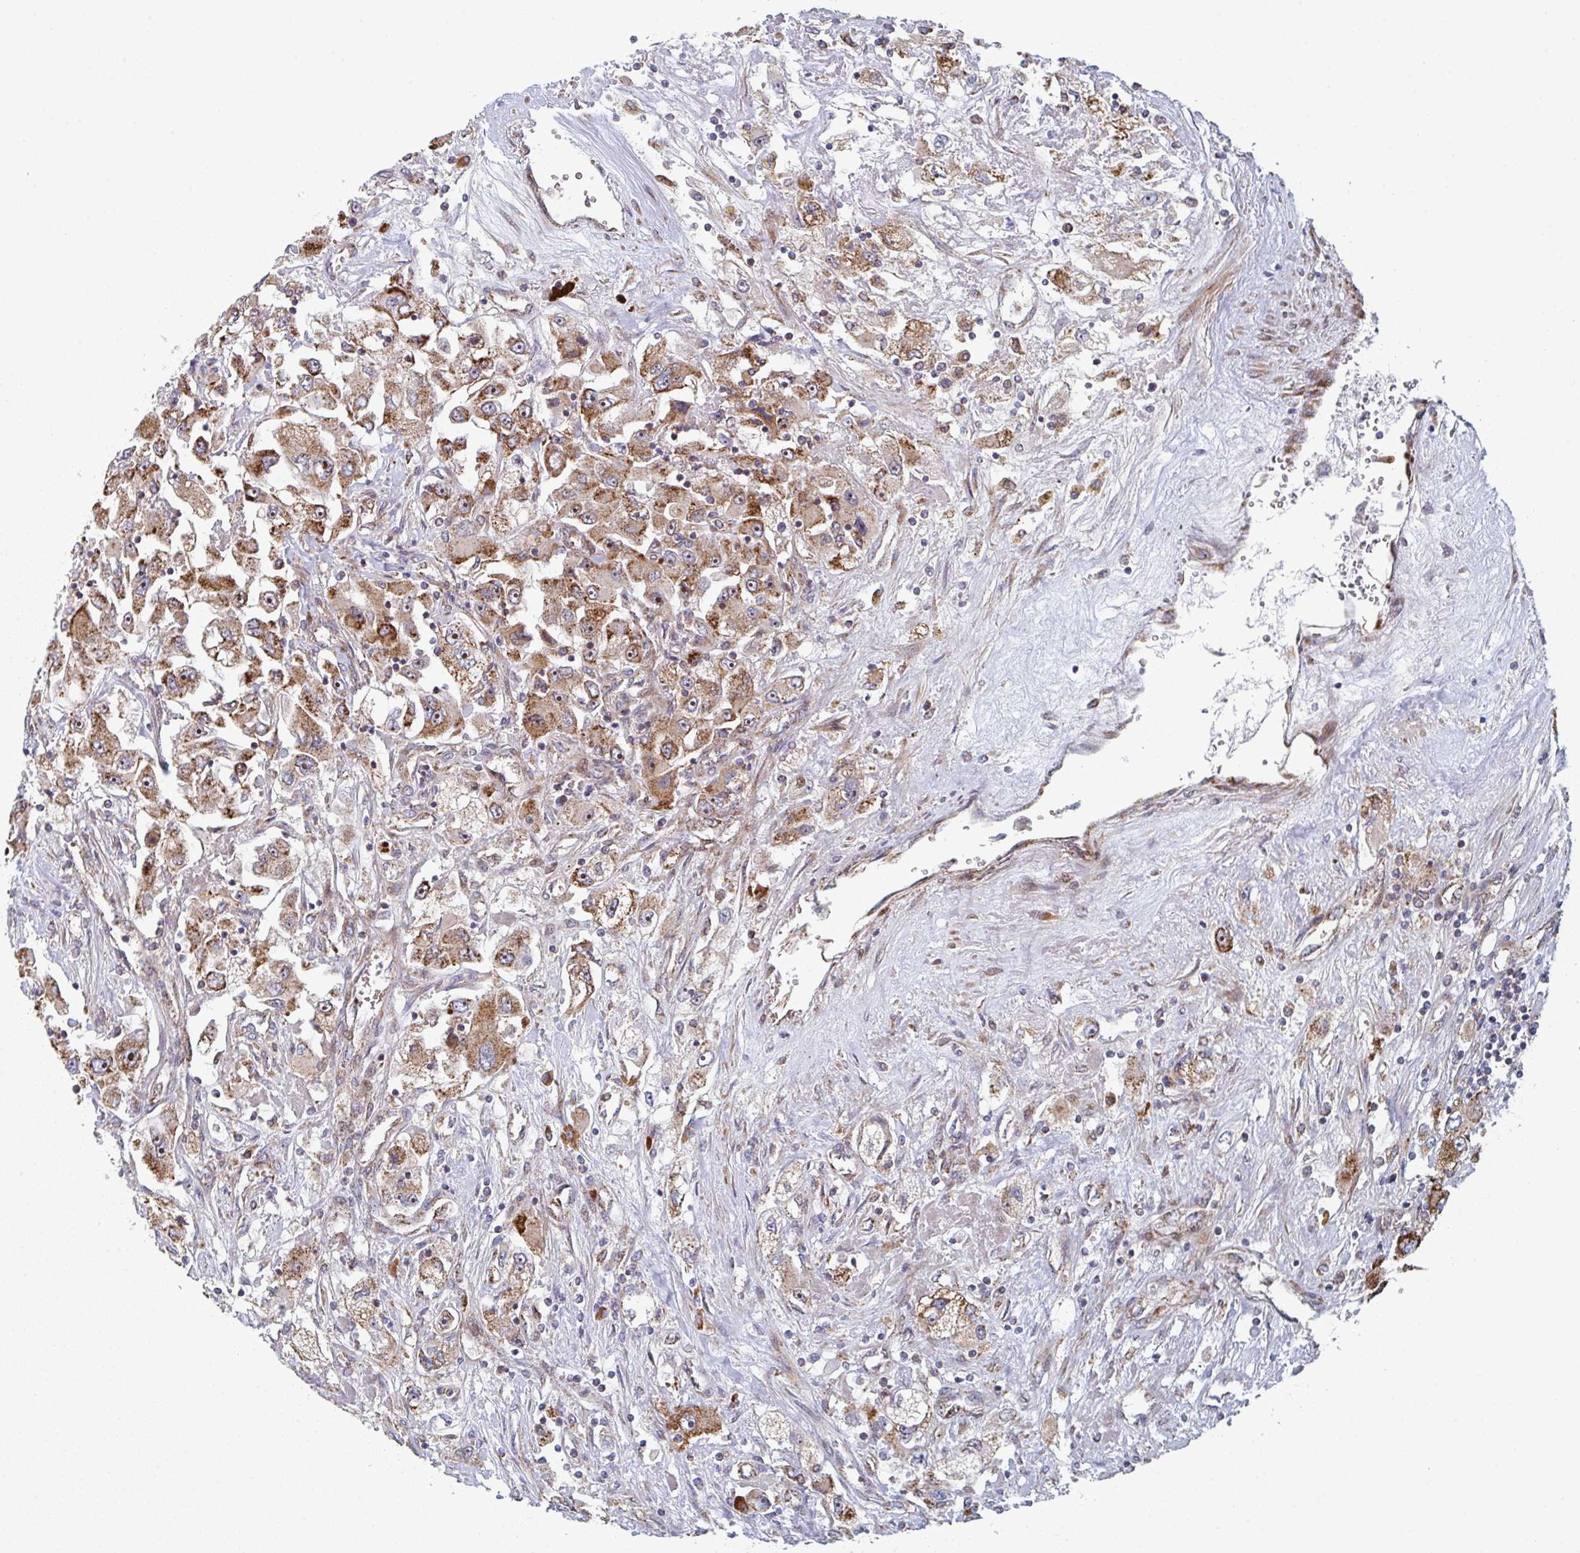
{"staining": {"intensity": "moderate", "quantity": ">75%", "location": "cytoplasmic/membranous,nuclear"}, "tissue": "renal cancer", "cell_type": "Tumor cells", "image_type": "cancer", "snomed": [{"axis": "morphology", "description": "Adenocarcinoma, NOS"}, {"axis": "topography", "description": "Kidney"}], "caption": "Renal cancer stained with a protein marker reveals moderate staining in tumor cells.", "gene": "ZNF644", "patient": {"sex": "female", "age": 52}}